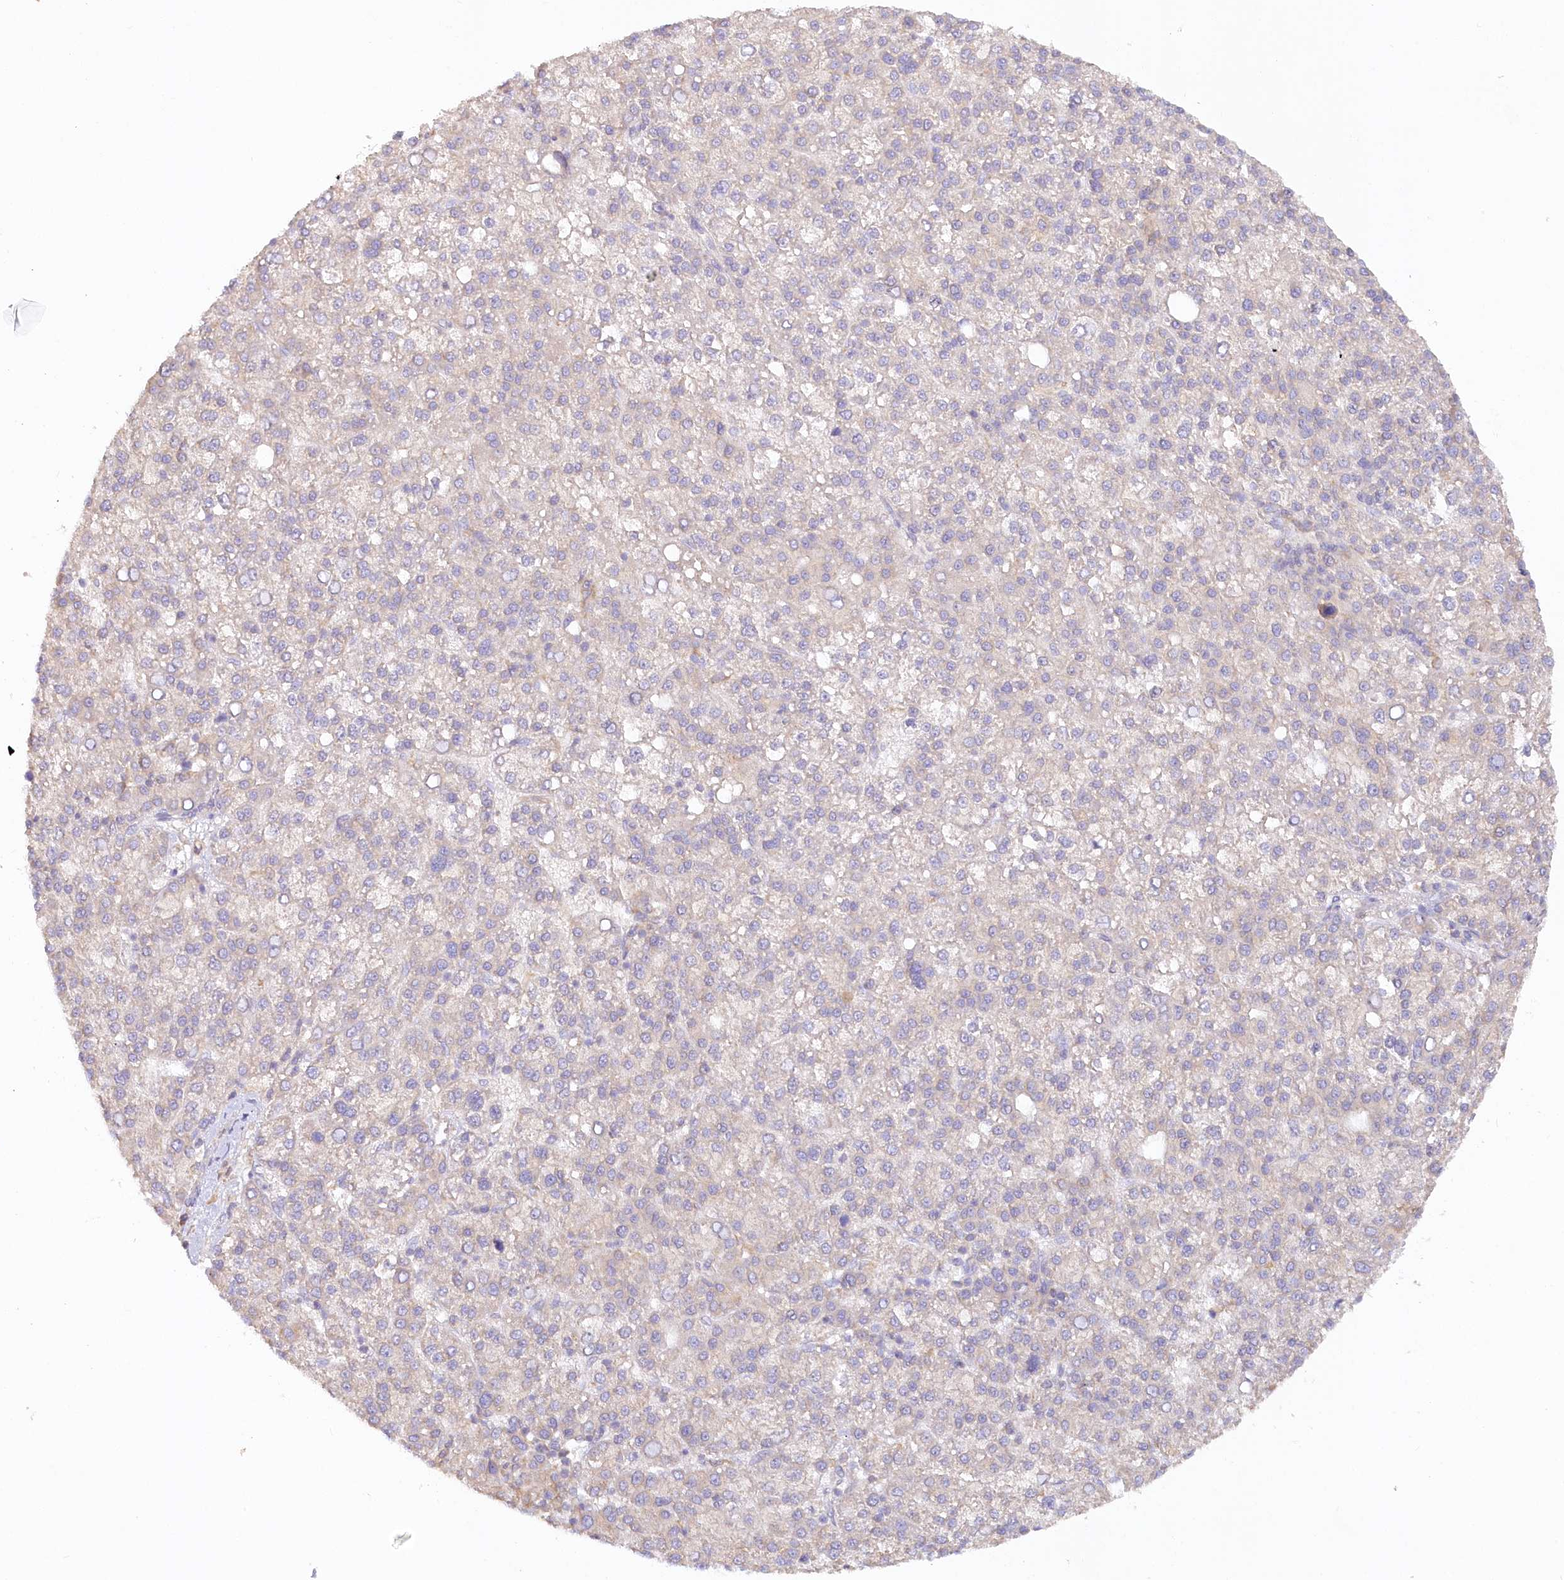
{"staining": {"intensity": "negative", "quantity": "none", "location": "none"}, "tissue": "liver cancer", "cell_type": "Tumor cells", "image_type": "cancer", "snomed": [{"axis": "morphology", "description": "Carcinoma, Hepatocellular, NOS"}, {"axis": "topography", "description": "Liver"}], "caption": "Immunohistochemical staining of liver cancer shows no significant positivity in tumor cells.", "gene": "PAIP2", "patient": {"sex": "female", "age": 58}}